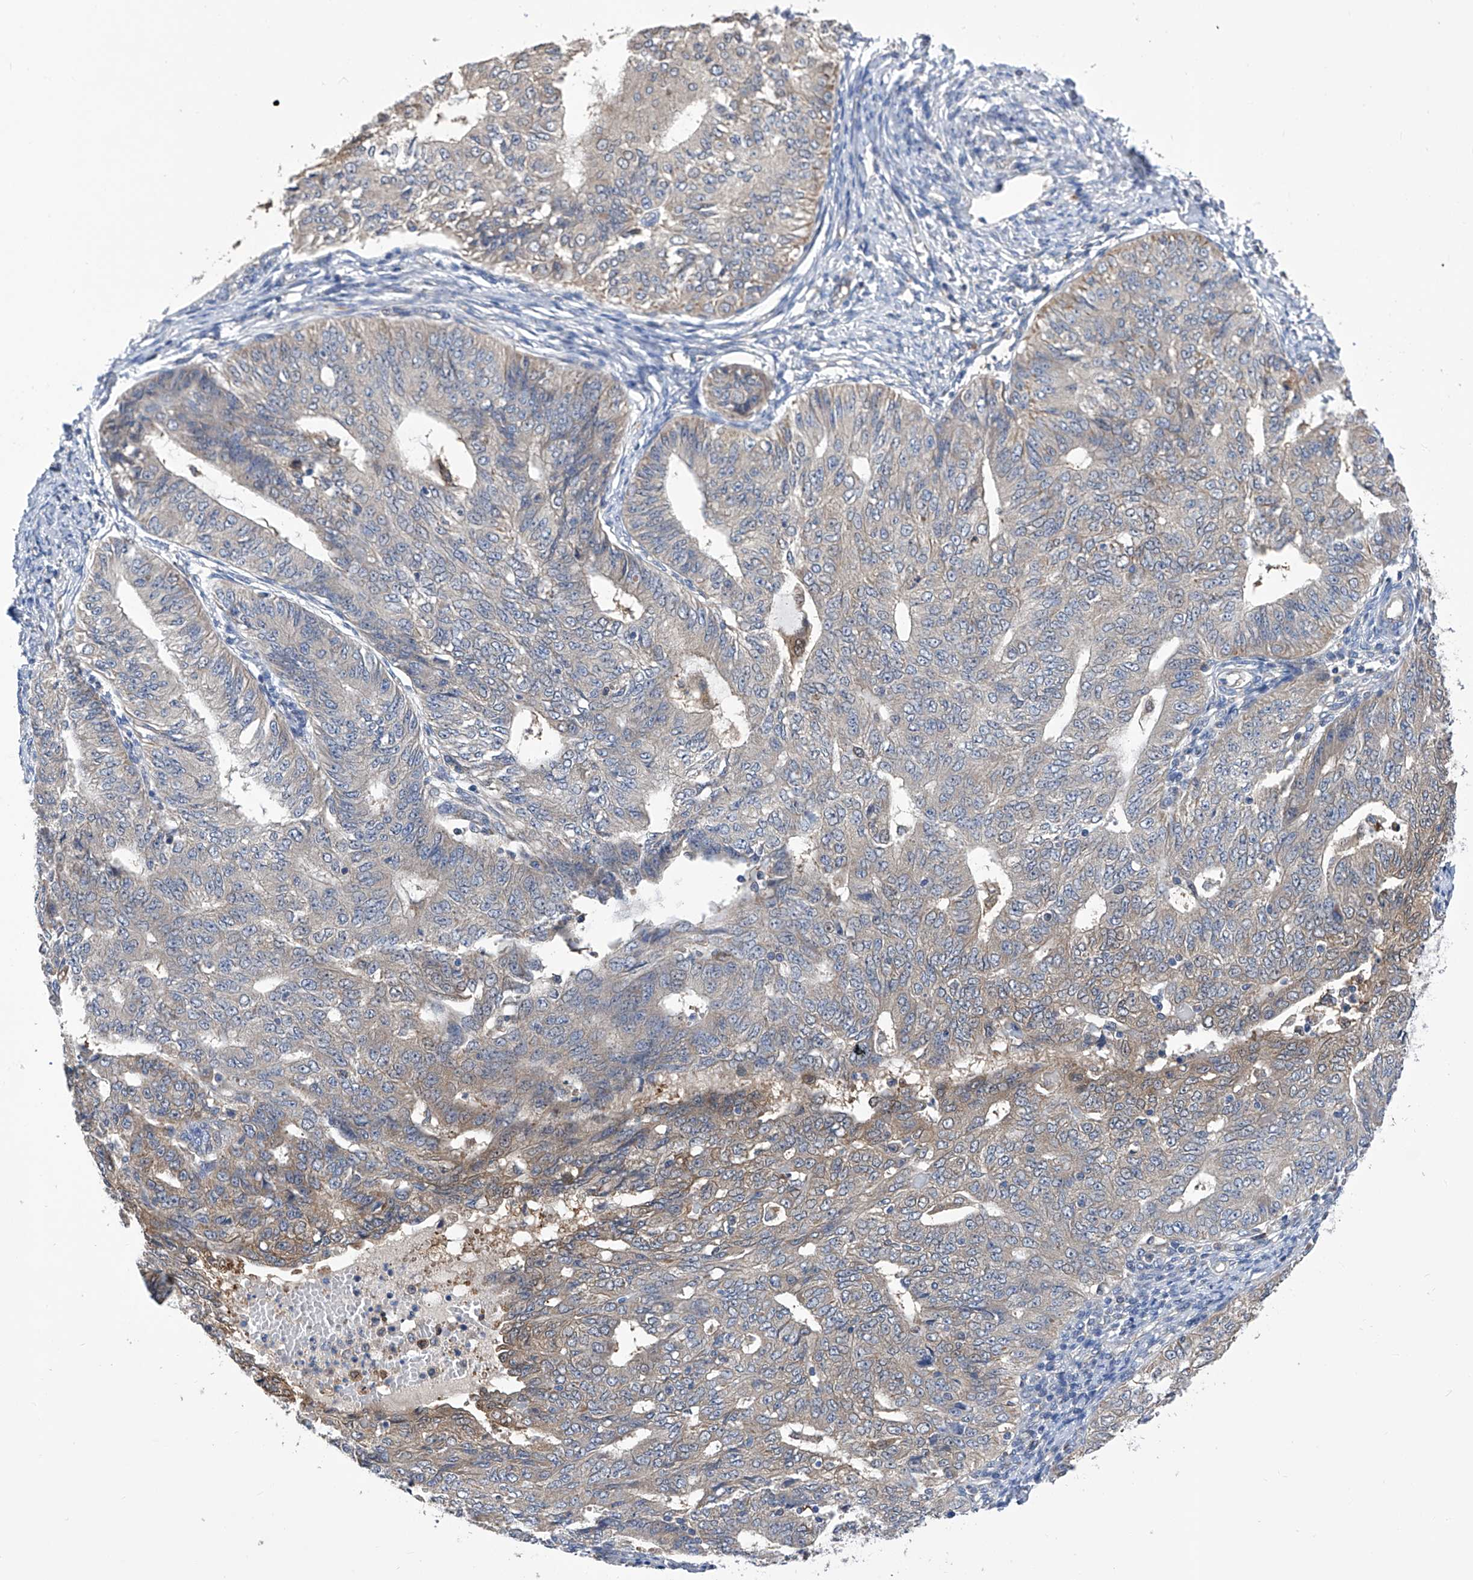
{"staining": {"intensity": "weak", "quantity": "25%-75%", "location": "cytoplasmic/membranous"}, "tissue": "endometrial cancer", "cell_type": "Tumor cells", "image_type": "cancer", "snomed": [{"axis": "morphology", "description": "Adenocarcinoma, NOS"}, {"axis": "topography", "description": "Endometrium"}], "caption": "Approximately 25%-75% of tumor cells in endometrial cancer (adenocarcinoma) exhibit weak cytoplasmic/membranous protein staining as visualized by brown immunohistochemical staining.", "gene": "SPATA20", "patient": {"sex": "female", "age": 32}}